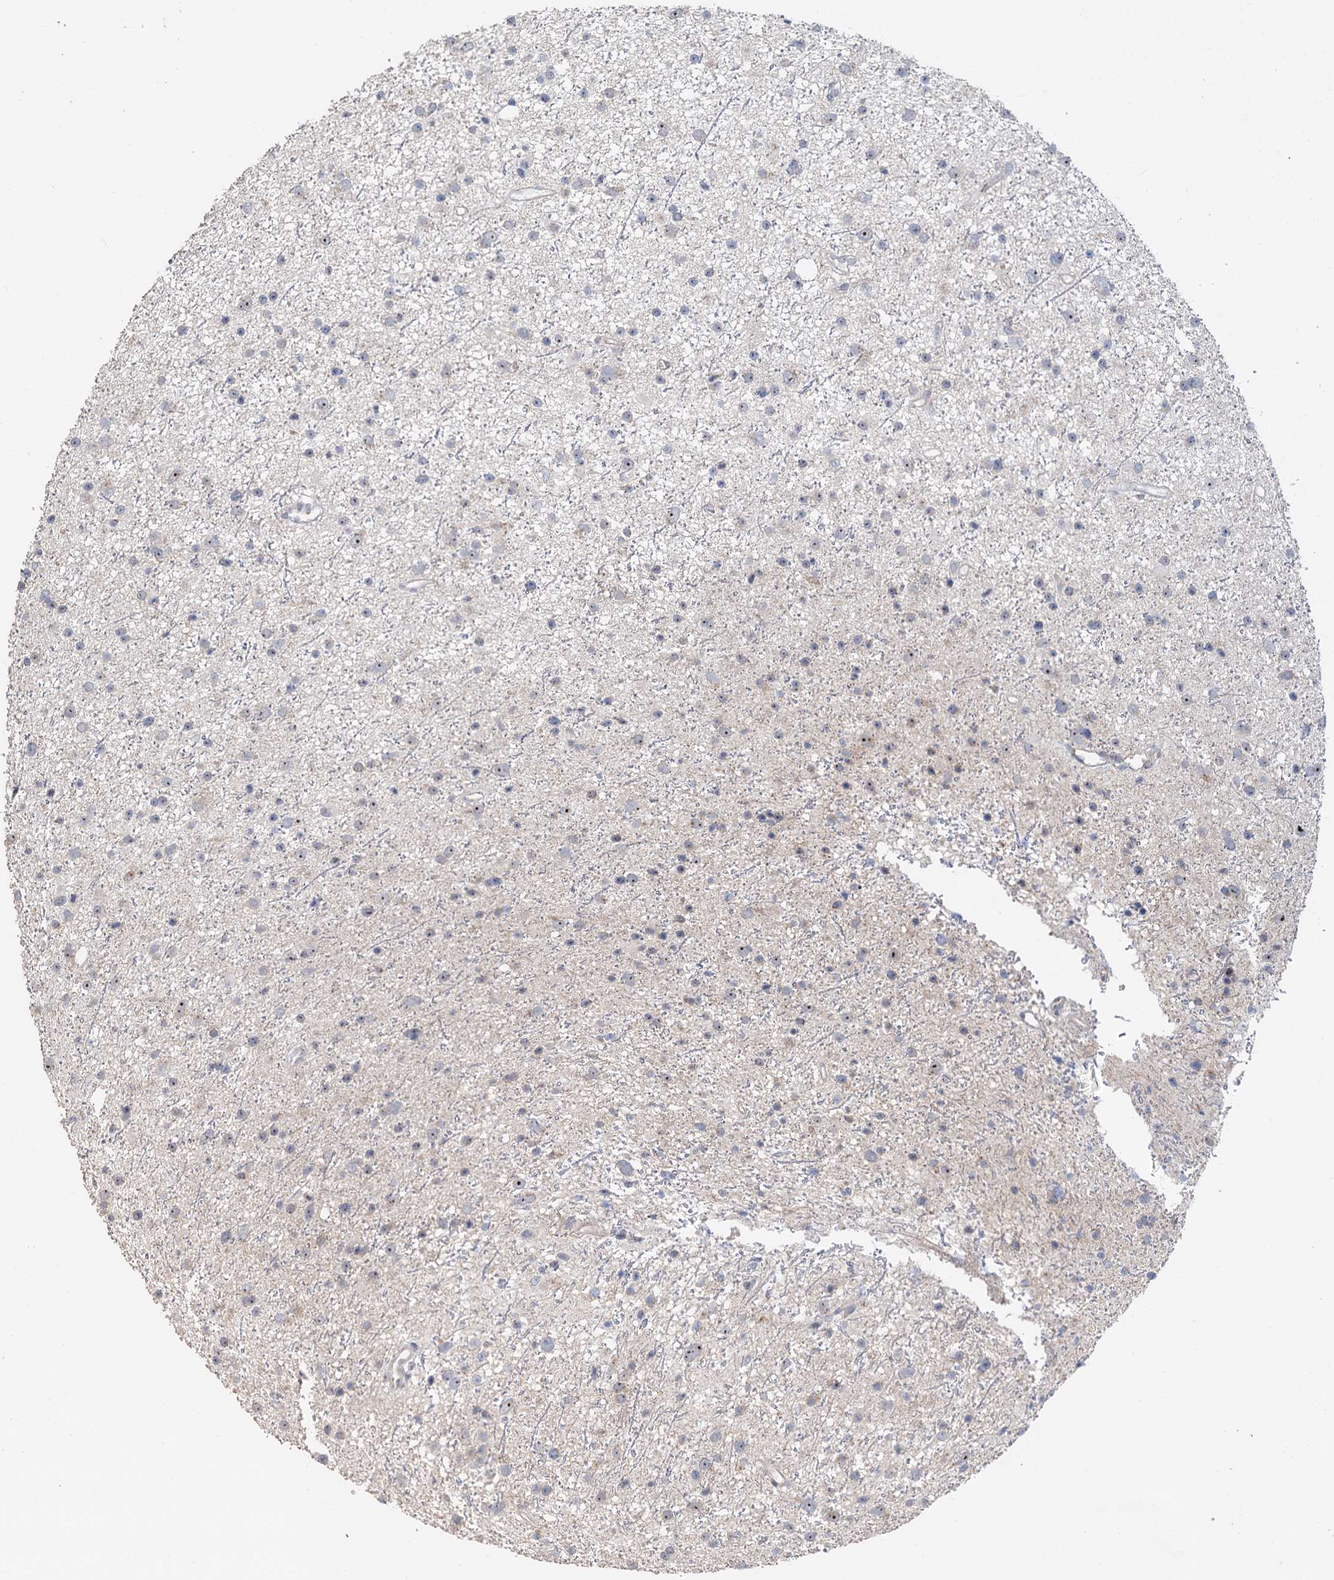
{"staining": {"intensity": "negative", "quantity": "none", "location": "none"}, "tissue": "glioma", "cell_type": "Tumor cells", "image_type": "cancer", "snomed": [{"axis": "morphology", "description": "Glioma, malignant, Low grade"}, {"axis": "topography", "description": "Cerebral cortex"}], "caption": "Tumor cells are negative for brown protein staining in malignant glioma (low-grade). (DAB (3,3'-diaminobenzidine) IHC, high magnification).", "gene": "C2CD3", "patient": {"sex": "female", "age": 39}}